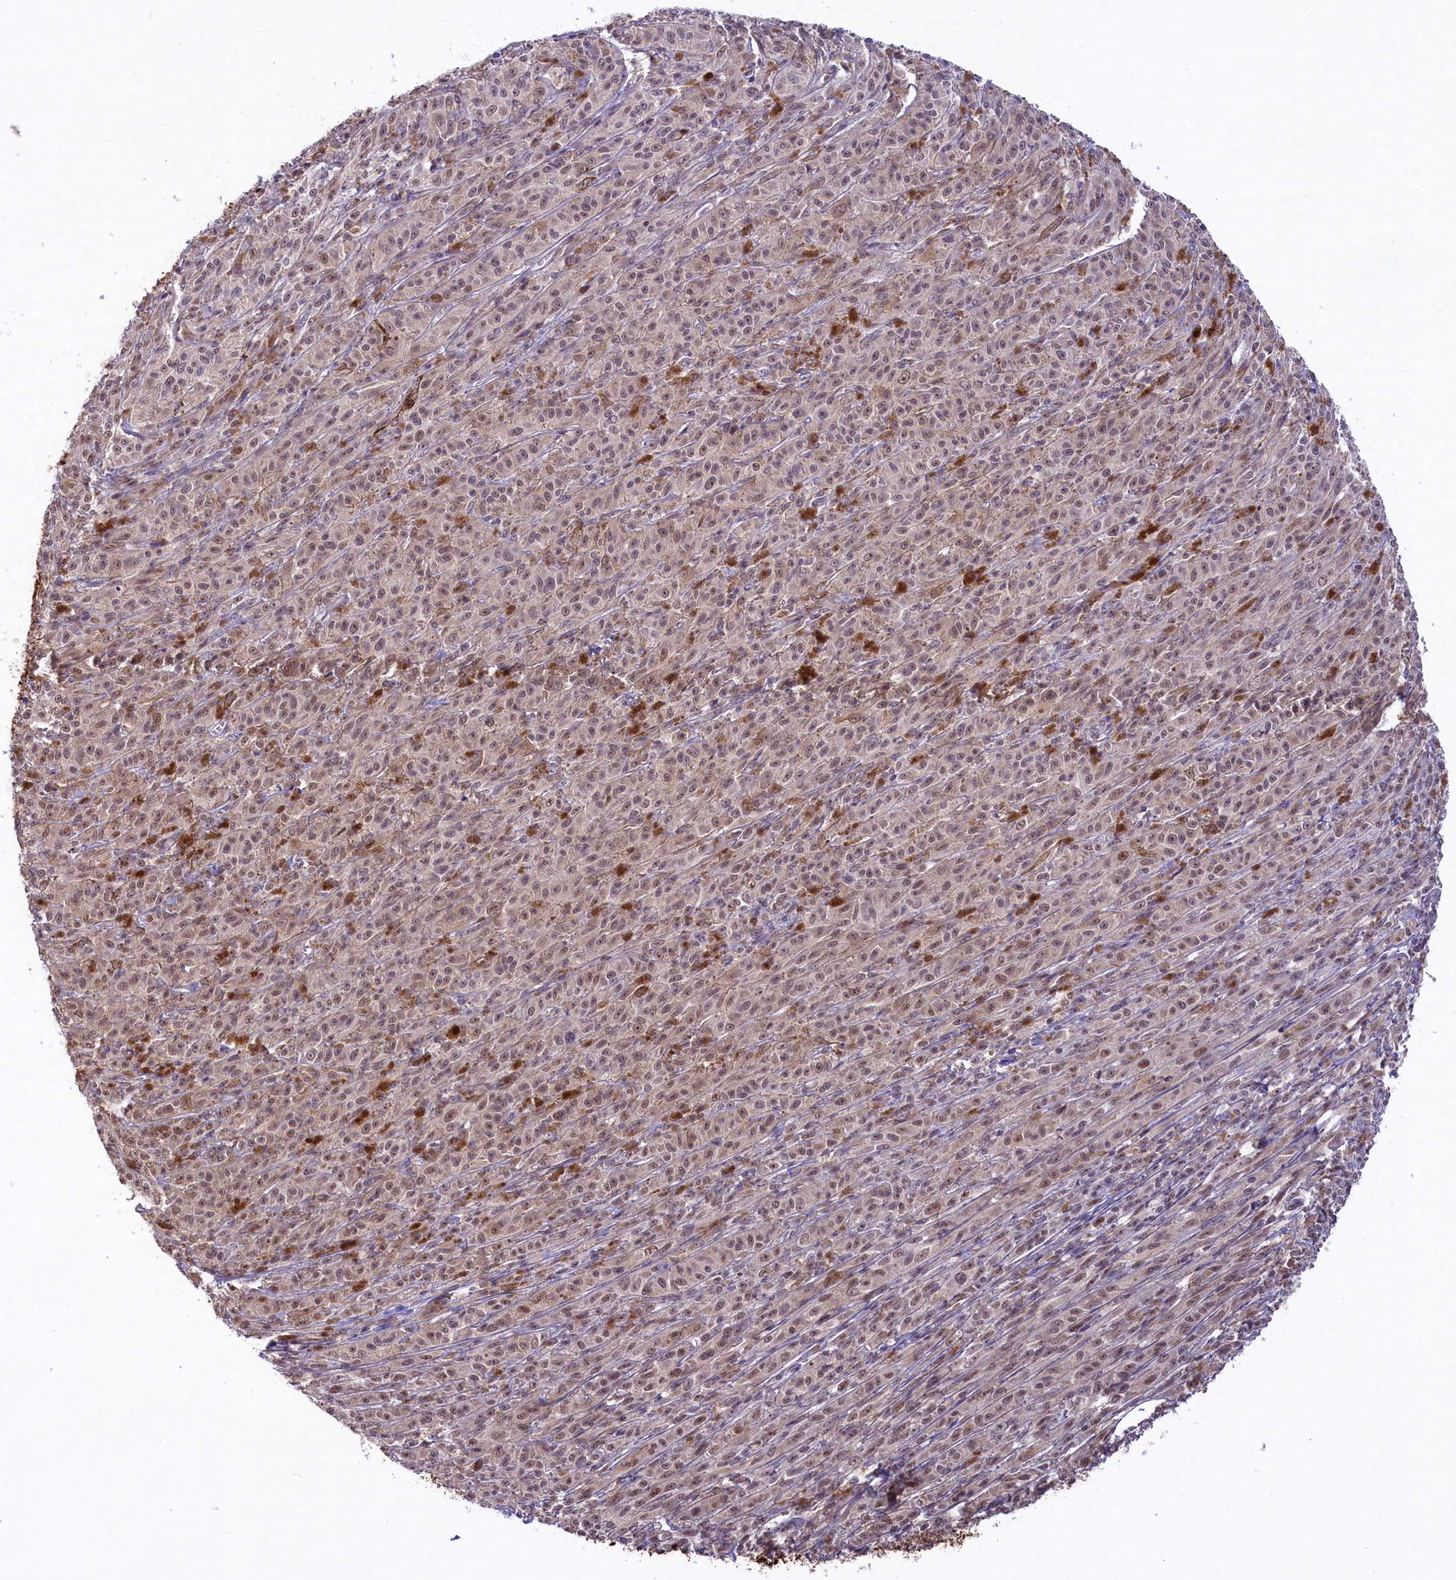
{"staining": {"intensity": "weak", "quantity": "25%-75%", "location": "cytoplasmic/membranous,nuclear"}, "tissue": "melanoma", "cell_type": "Tumor cells", "image_type": "cancer", "snomed": [{"axis": "morphology", "description": "Malignant melanoma, NOS"}, {"axis": "topography", "description": "Skin"}], "caption": "Human malignant melanoma stained with a protein marker exhibits weak staining in tumor cells.", "gene": "CARD8", "patient": {"sex": "female", "age": 52}}